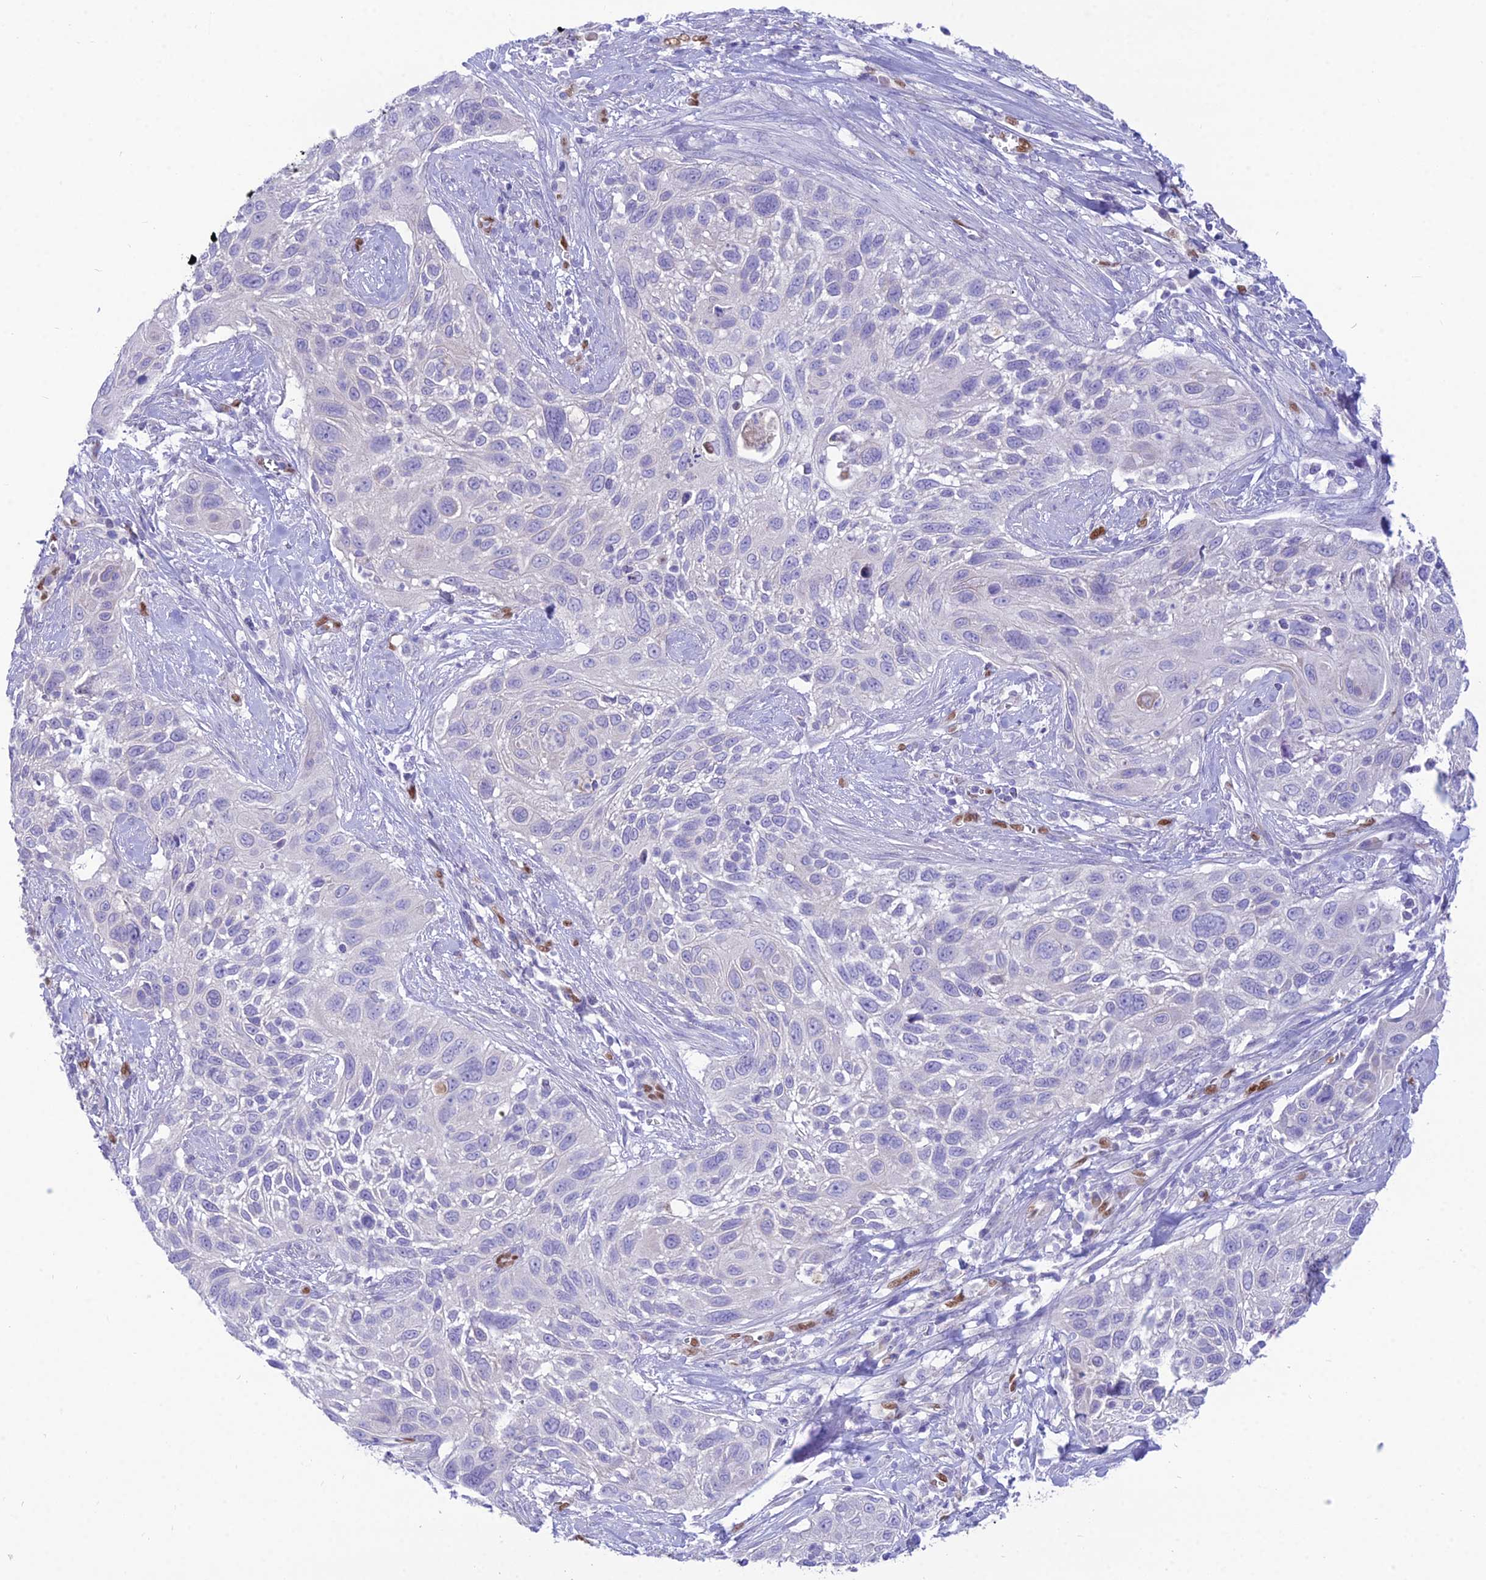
{"staining": {"intensity": "negative", "quantity": "none", "location": "none"}, "tissue": "cervical cancer", "cell_type": "Tumor cells", "image_type": "cancer", "snomed": [{"axis": "morphology", "description": "Squamous cell carcinoma, NOS"}, {"axis": "topography", "description": "Cervix"}], "caption": "Protein analysis of cervical cancer exhibits no significant staining in tumor cells.", "gene": "NOVA2", "patient": {"sex": "female", "age": 70}}